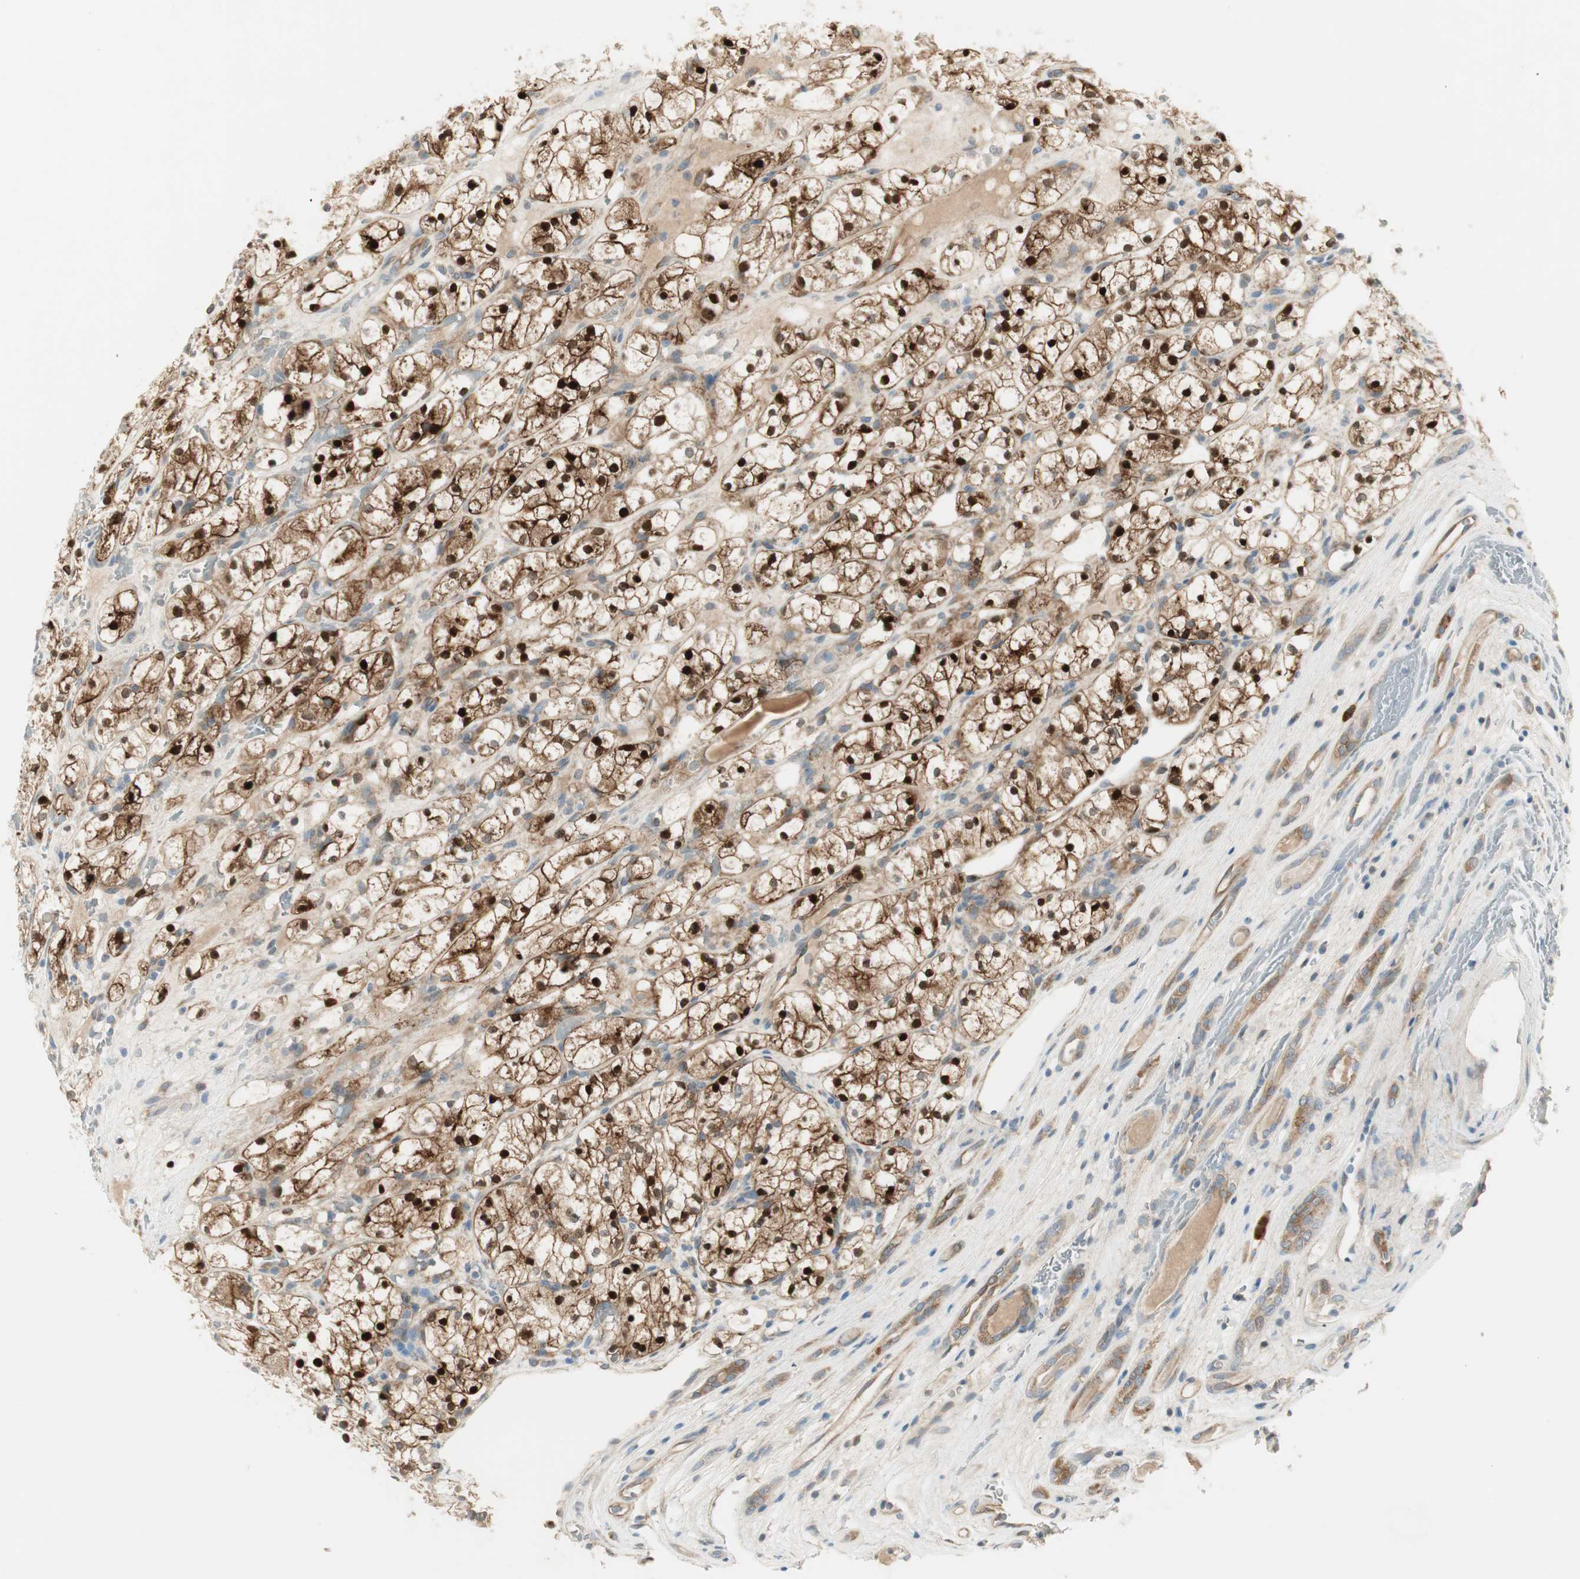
{"staining": {"intensity": "strong", "quantity": ">75%", "location": "cytoplasmic/membranous,nuclear"}, "tissue": "renal cancer", "cell_type": "Tumor cells", "image_type": "cancer", "snomed": [{"axis": "morphology", "description": "Adenocarcinoma, NOS"}, {"axis": "topography", "description": "Kidney"}], "caption": "A histopathology image of renal adenocarcinoma stained for a protein shows strong cytoplasmic/membranous and nuclear brown staining in tumor cells.", "gene": "STON1-GTF2A1L", "patient": {"sex": "female", "age": 60}}